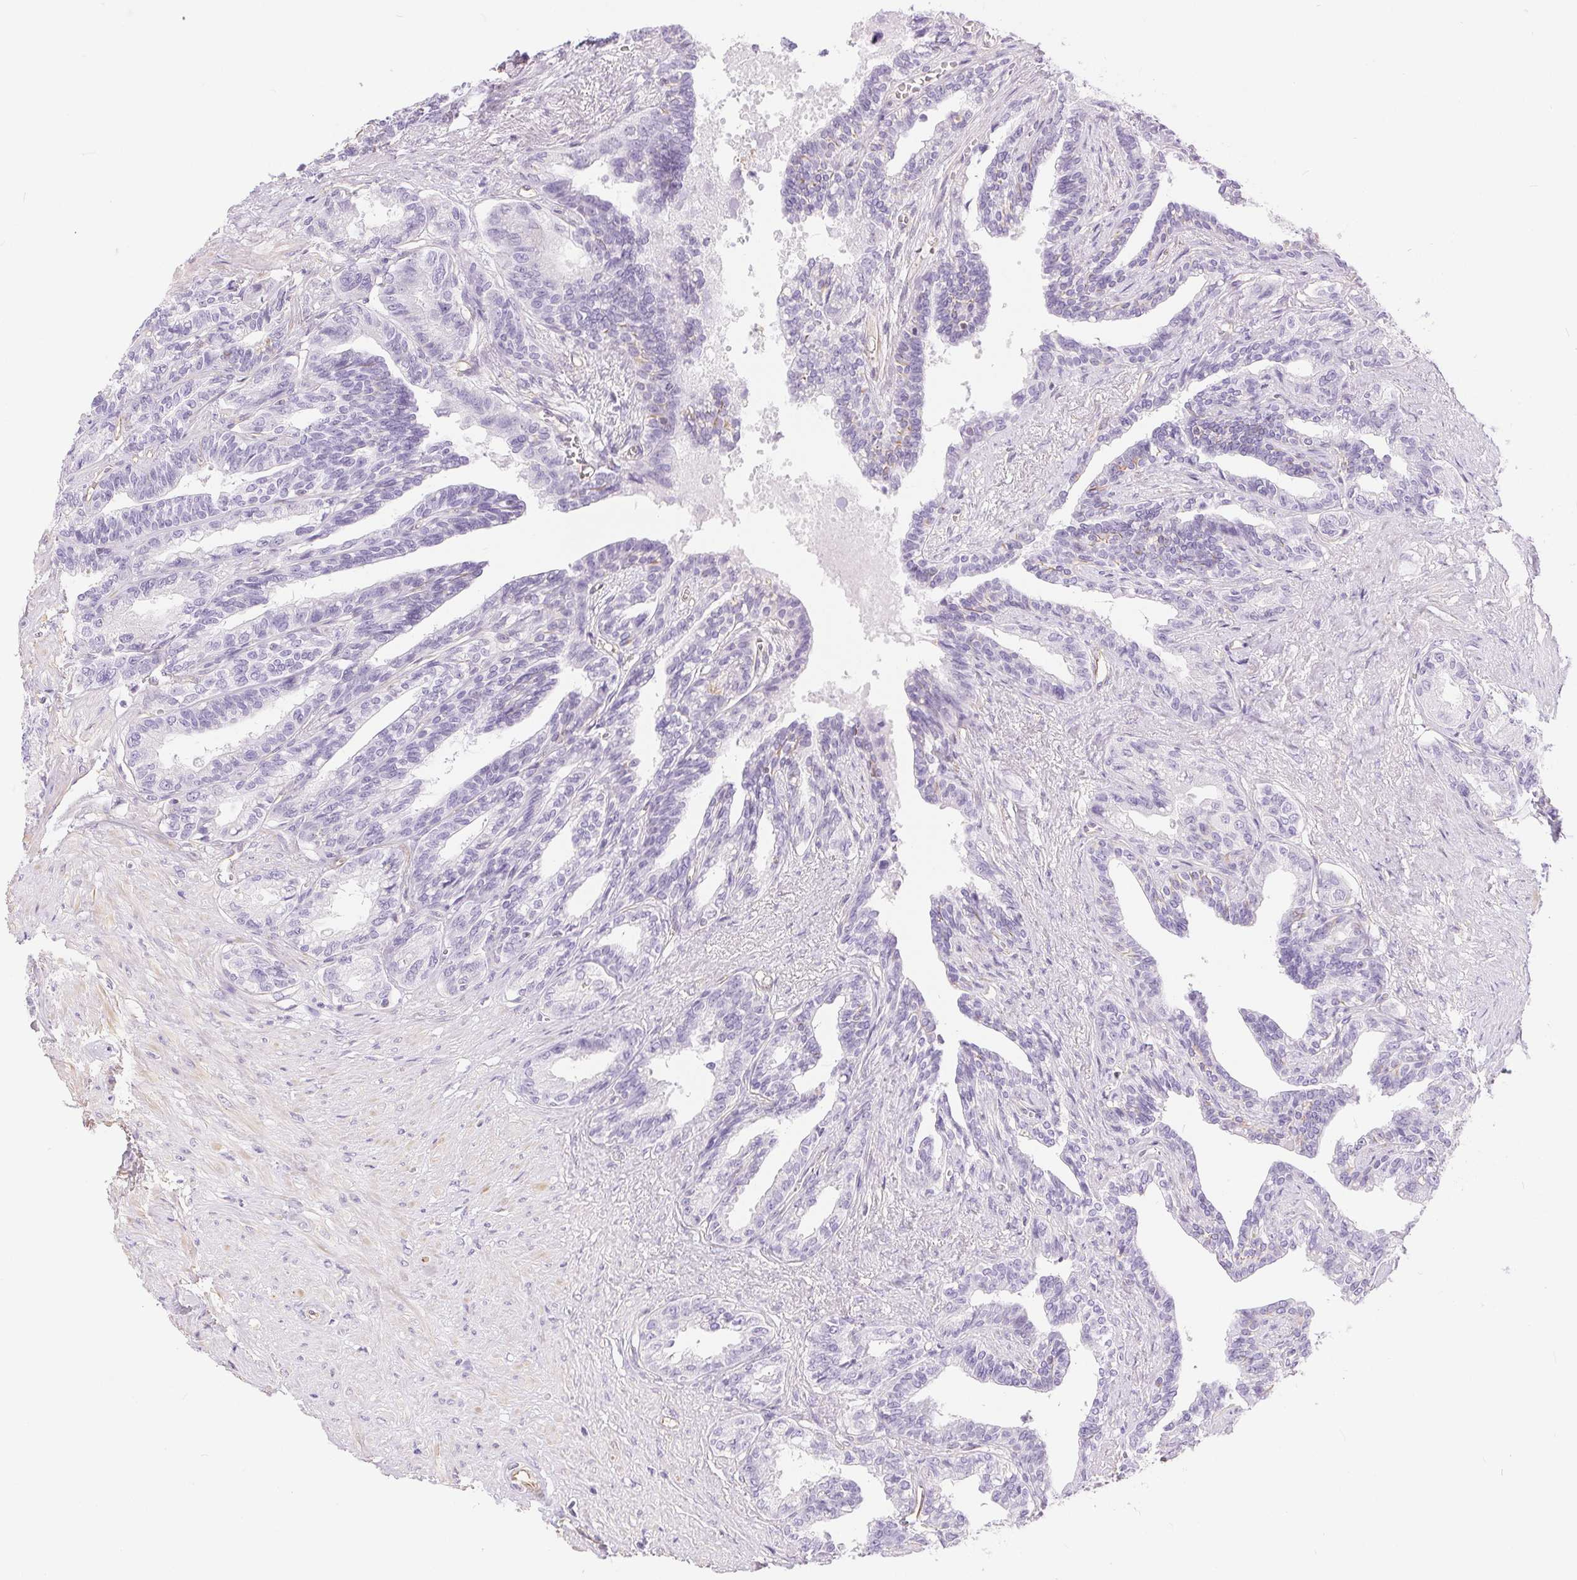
{"staining": {"intensity": "negative", "quantity": "none", "location": "none"}, "tissue": "seminal vesicle", "cell_type": "Glandular cells", "image_type": "normal", "snomed": [{"axis": "morphology", "description": "Normal tissue, NOS"}, {"axis": "morphology", "description": "Urothelial carcinoma, NOS"}, {"axis": "topography", "description": "Urinary bladder"}, {"axis": "topography", "description": "Seminal veicle"}], "caption": "DAB (3,3'-diaminobenzidine) immunohistochemical staining of unremarkable human seminal vesicle displays no significant positivity in glandular cells.", "gene": "GFAP", "patient": {"sex": "male", "age": 76}}